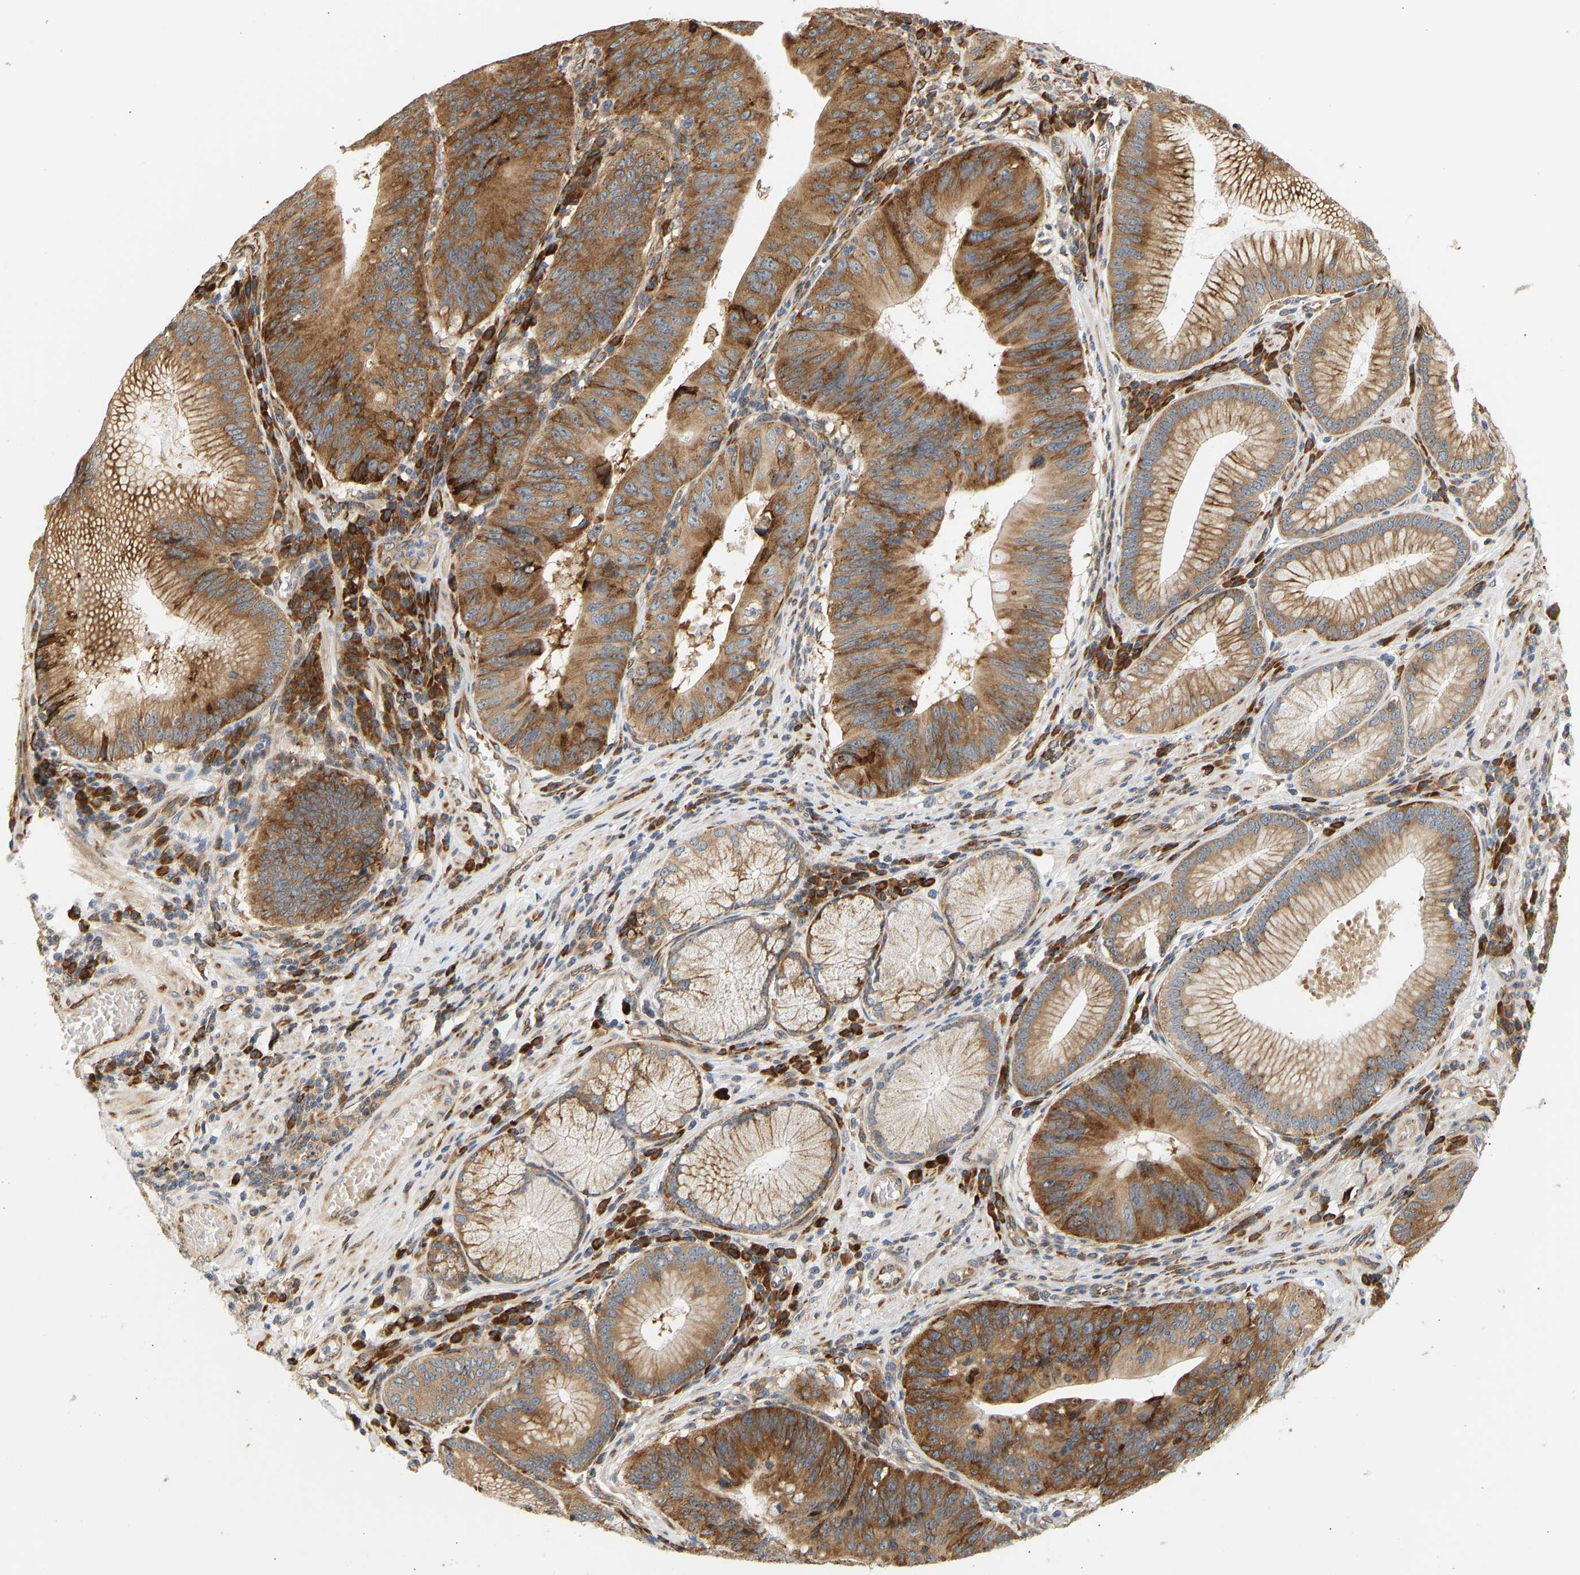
{"staining": {"intensity": "strong", "quantity": ">75%", "location": "cytoplasmic/membranous"}, "tissue": "stomach cancer", "cell_type": "Tumor cells", "image_type": "cancer", "snomed": [{"axis": "morphology", "description": "Adenocarcinoma, NOS"}, {"axis": "topography", "description": "Stomach"}], "caption": "Protein staining of stomach adenocarcinoma tissue shows strong cytoplasmic/membranous positivity in approximately >75% of tumor cells.", "gene": "RPS14", "patient": {"sex": "male", "age": 59}}